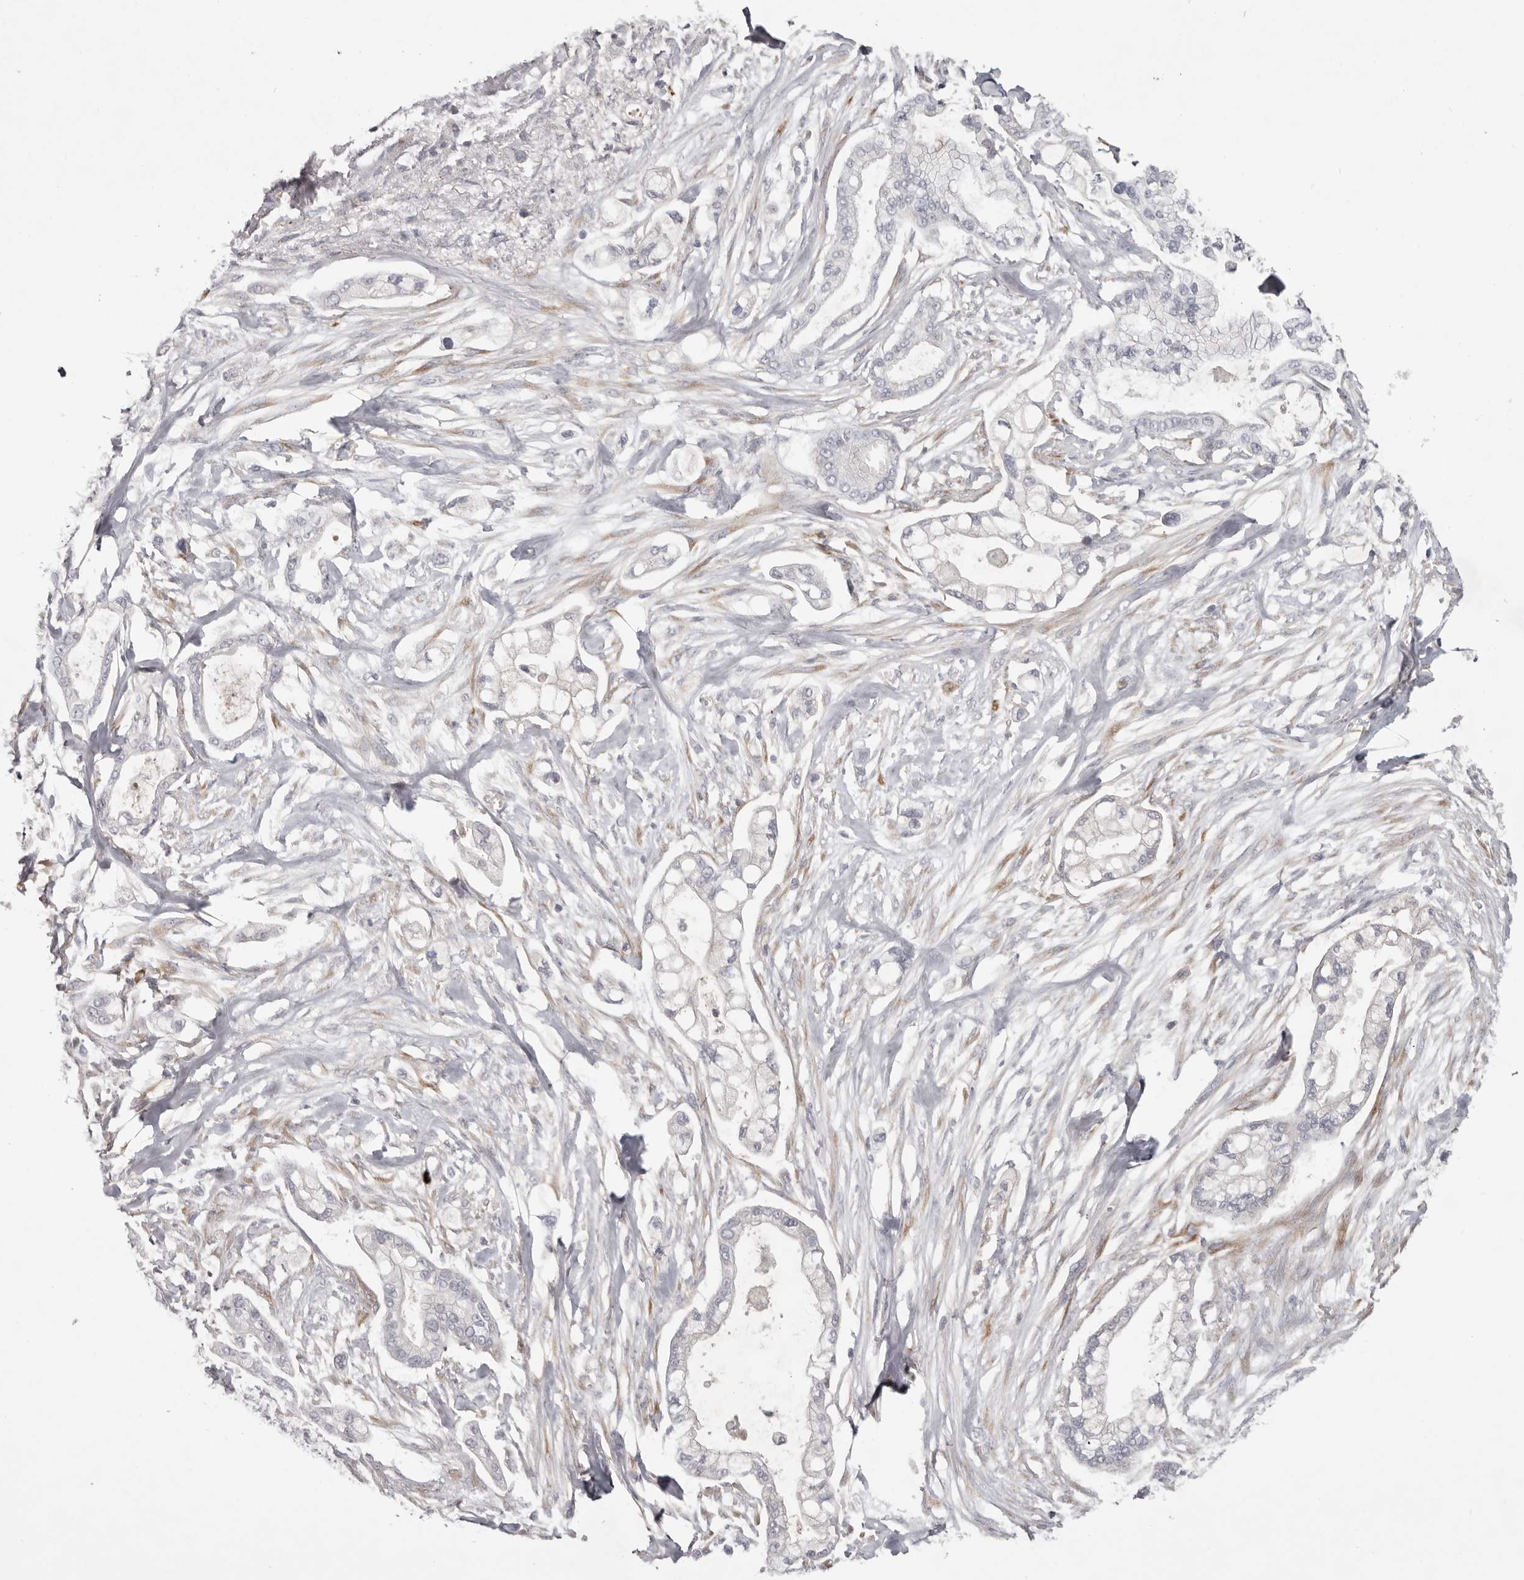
{"staining": {"intensity": "negative", "quantity": "none", "location": "none"}, "tissue": "pancreatic cancer", "cell_type": "Tumor cells", "image_type": "cancer", "snomed": [{"axis": "morphology", "description": "Adenocarcinoma, NOS"}, {"axis": "topography", "description": "Pancreas"}], "caption": "Immunohistochemical staining of human pancreatic adenocarcinoma shows no significant expression in tumor cells. Brightfield microscopy of IHC stained with DAB (3,3'-diaminobenzidine) (brown) and hematoxylin (blue), captured at high magnification.", "gene": "SCUBE2", "patient": {"sex": "male", "age": 68}}